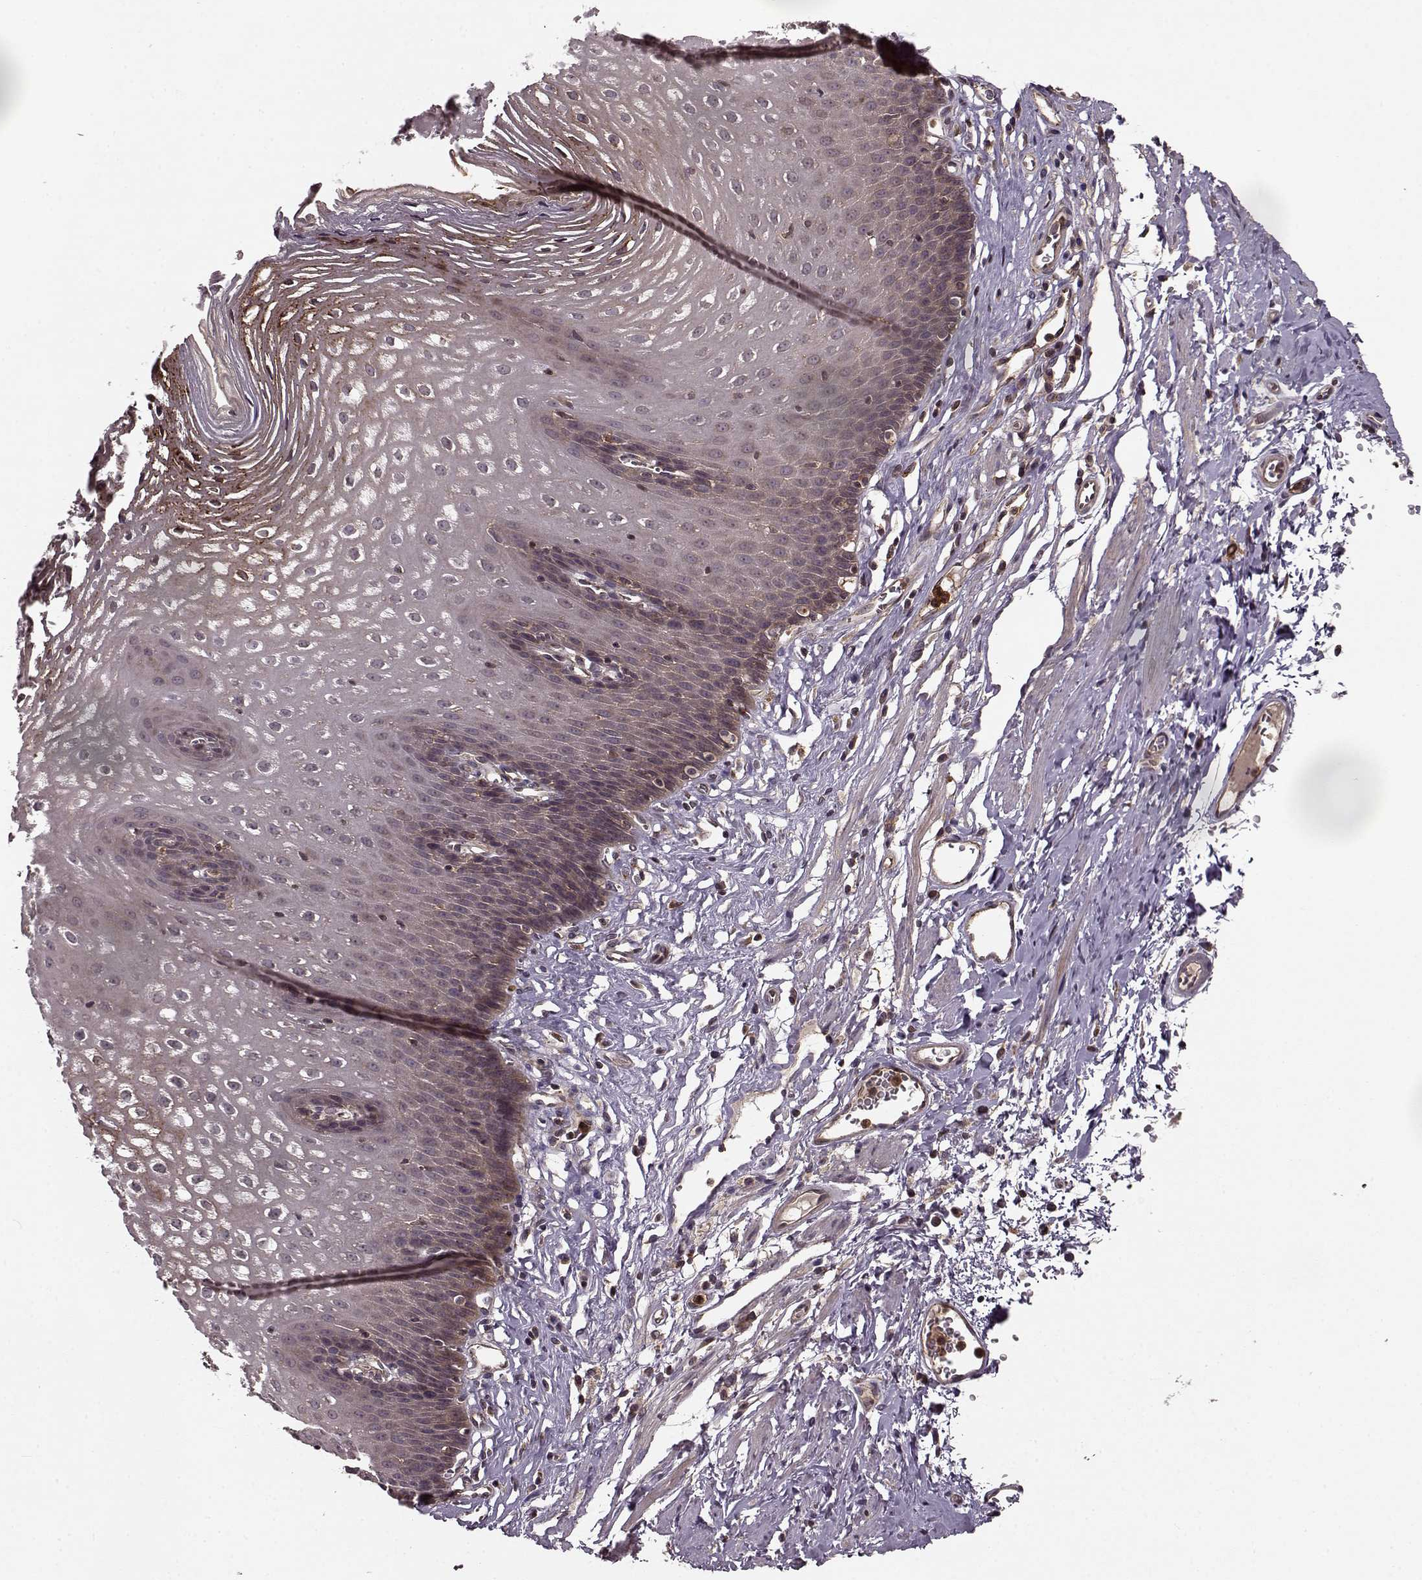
{"staining": {"intensity": "moderate", "quantity": "25%-75%", "location": "cytoplasmic/membranous"}, "tissue": "esophagus", "cell_type": "Squamous epithelial cells", "image_type": "normal", "snomed": [{"axis": "morphology", "description": "Normal tissue, NOS"}, {"axis": "topography", "description": "Esophagus"}], "caption": "Immunohistochemistry (IHC) histopathology image of unremarkable esophagus stained for a protein (brown), which reveals medium levels of moderate cytoplasmic/membranous expression in about 25%-75% of squamous epithelial cells.", "gene": "IFRD2", "patient": {"sex": "male", "age": 72}}